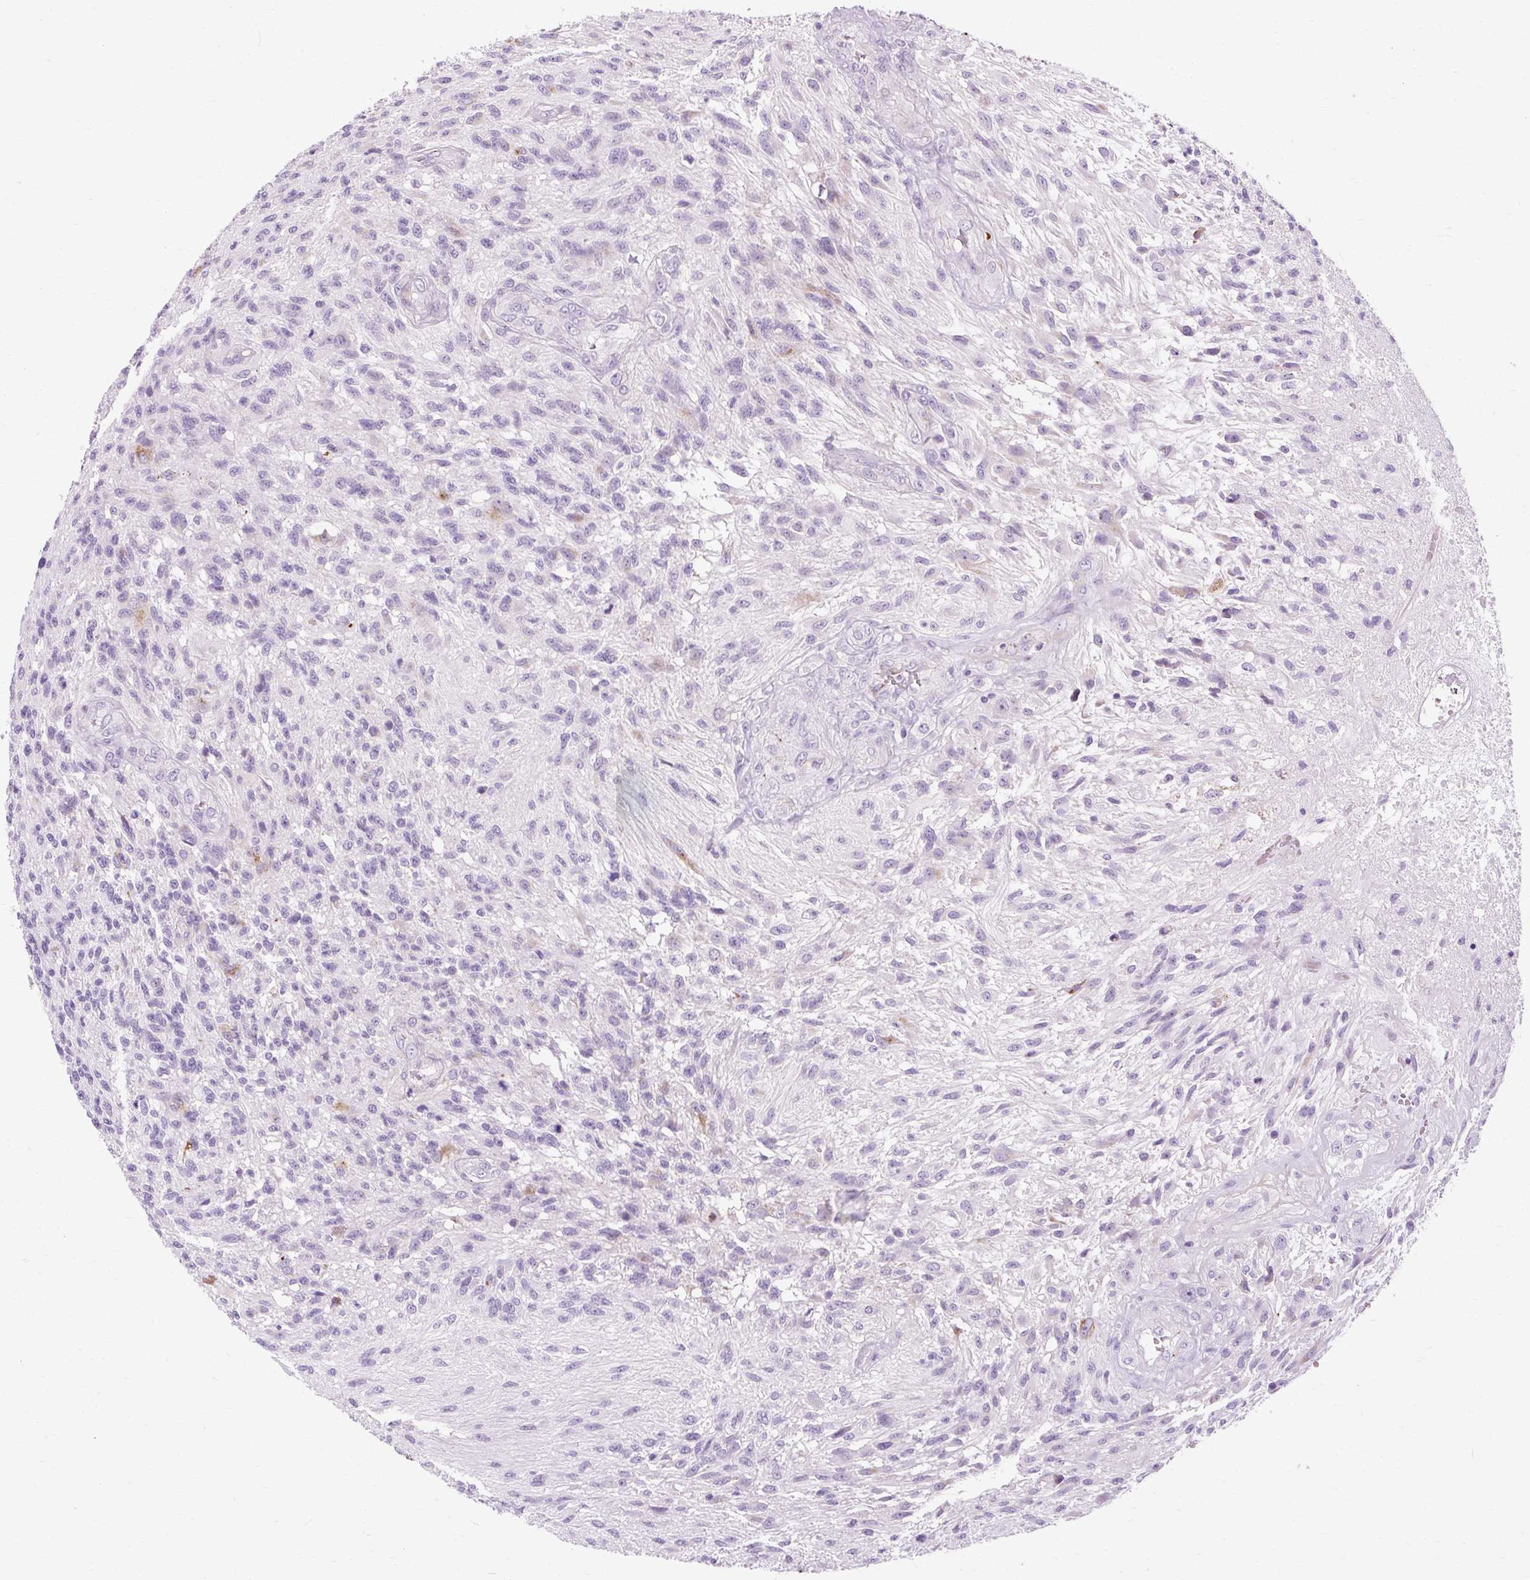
{"staining": {"intensity": "negative", "quantity": "none", "location": "none"}, "tissue": "glioma", "cell_type": "Tumor cells", "image_type": "cancer", "snomed": [{"axis": "morphology", "description": "Glioma, malignant, High grade"}, {"axis": "topography", "description": "Brain"}], "caption": "Tumor cells are negative for protein expression in human malignant glioma (high-grade). (DAB IHC visualized using brightfield microscopy, high magnification).", "gene": "B3GNT4", "patient": {"sex": "male", "age": 56}}